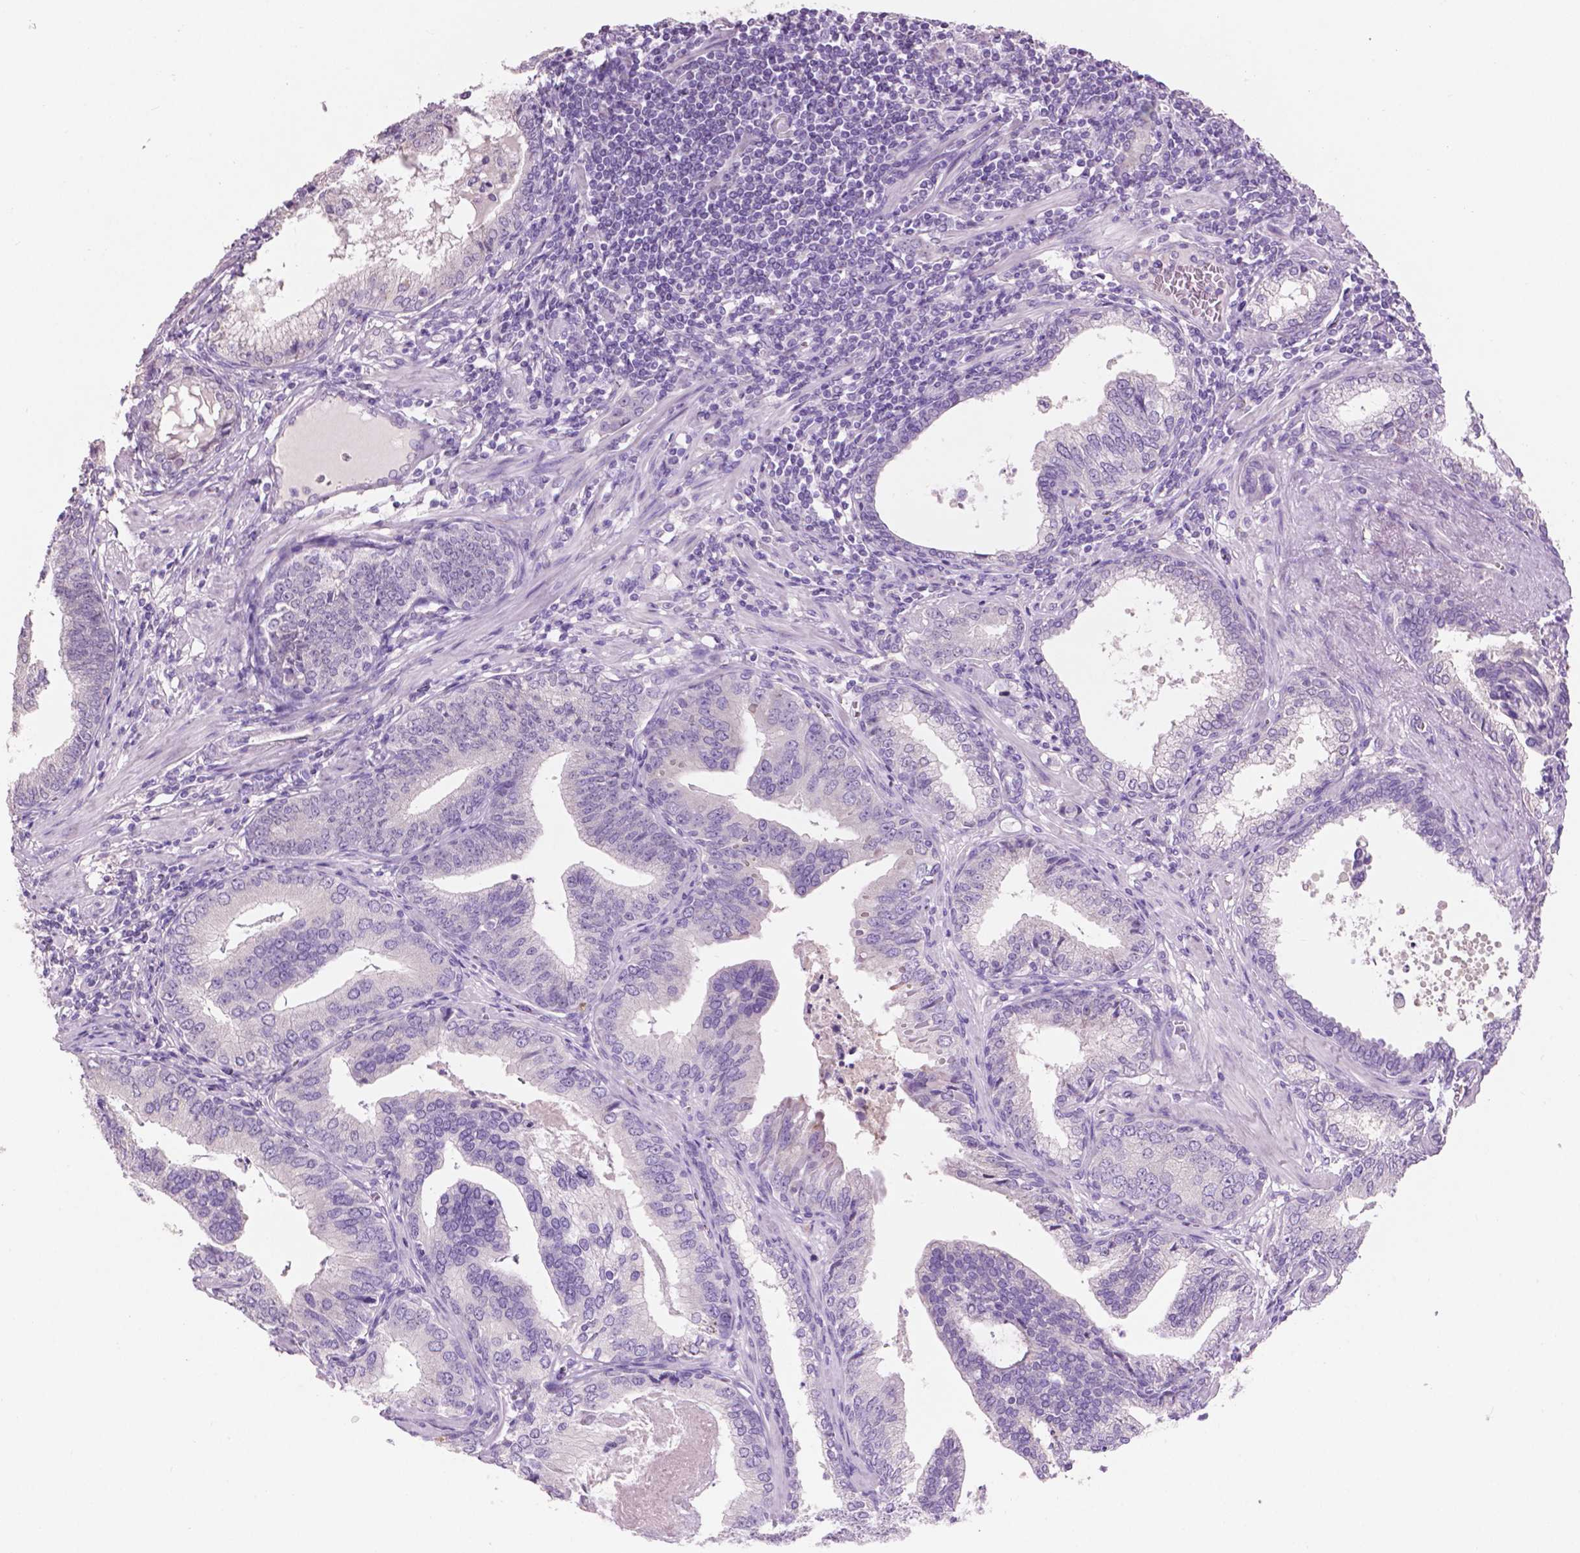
{"staining": {"intensity": "negative", "quantity": "none", "location": "none"}, "tissue": "prostate cancer", "cell_type": "Tumor cells", "image_type": "cancer", "snomed": [{"axis": "morphology", "description": "Adenocarcinoma, NOS"}, {"axis": "topography", "description": "Prostate"}], "caption": "Immunohistochemical staining of prostate cancer reveals no significant staining in tumor cells. (DAB (3,3'-diaminobenzidine) immunohistochemistry visualized using brightfield microscopy, high magnification).", "gene": "CRYBA4", "patient": {"sex": "male", "age": 64}}